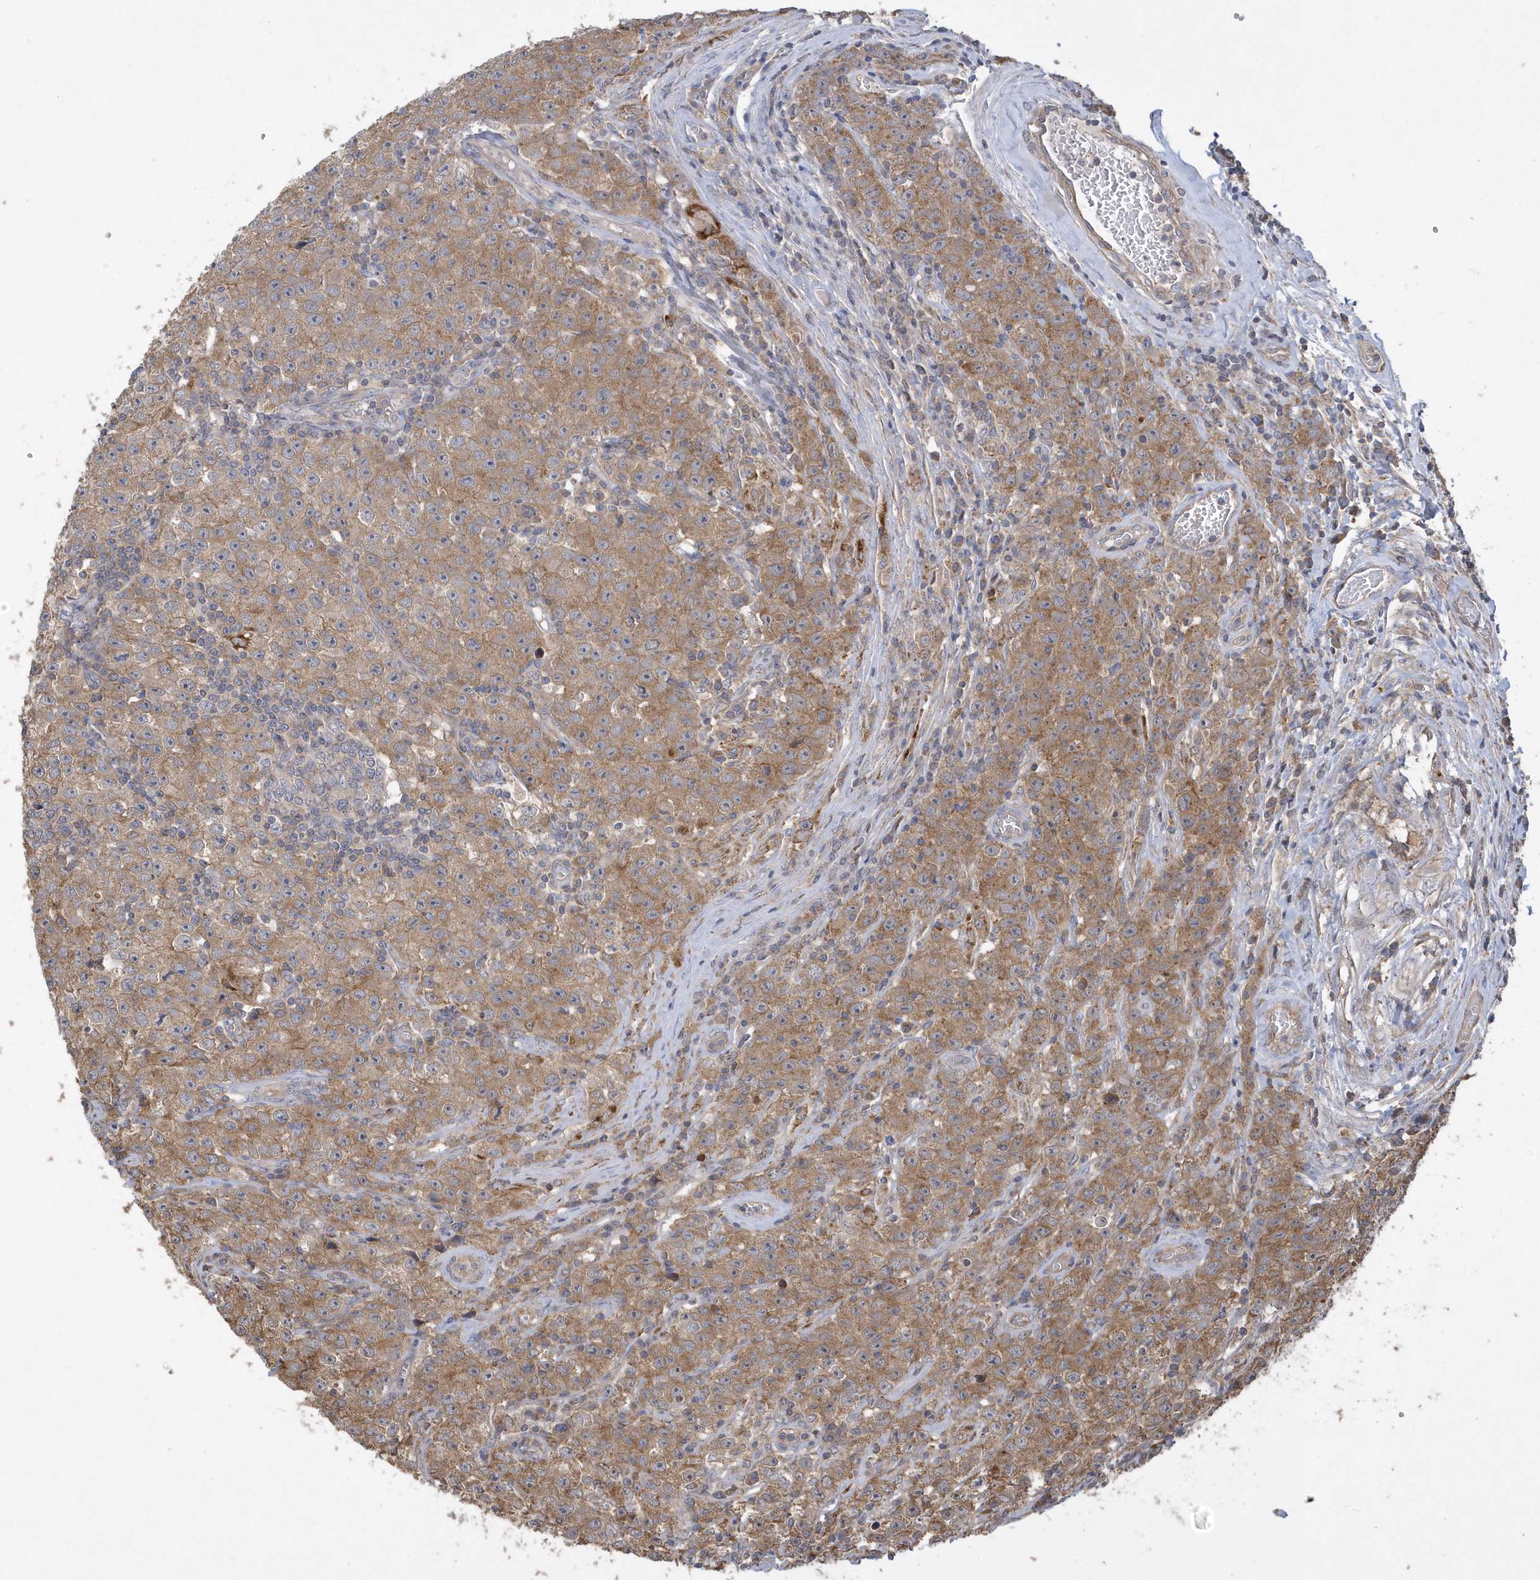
{"staining": {"intensity": "moderate", "quantity": ">75%", "location": "cytoplasmic/membranous"}, "tissue": "testis cancer", "cell_type": "Tumor cells", "image_type": "cancer", "snomed": [{"axis": "morphology", "description": "Seminoma, NOS"}, {"axis": "morphology", "description": "Carcinoma, Embryonal, NOS"}, {"axis": "topography", "description": "Testis"}], "caption": "Brown immunohistochemical staining in testis cancer (embryonal carcinoma) shows moderate cytoplasmic/membranous positivity in approximately >75% of tumor cells. (IHC, brightfield microscopy, high magnification).", "gene": "SENP8", "patient": {"sex": "male", "age": 43}}